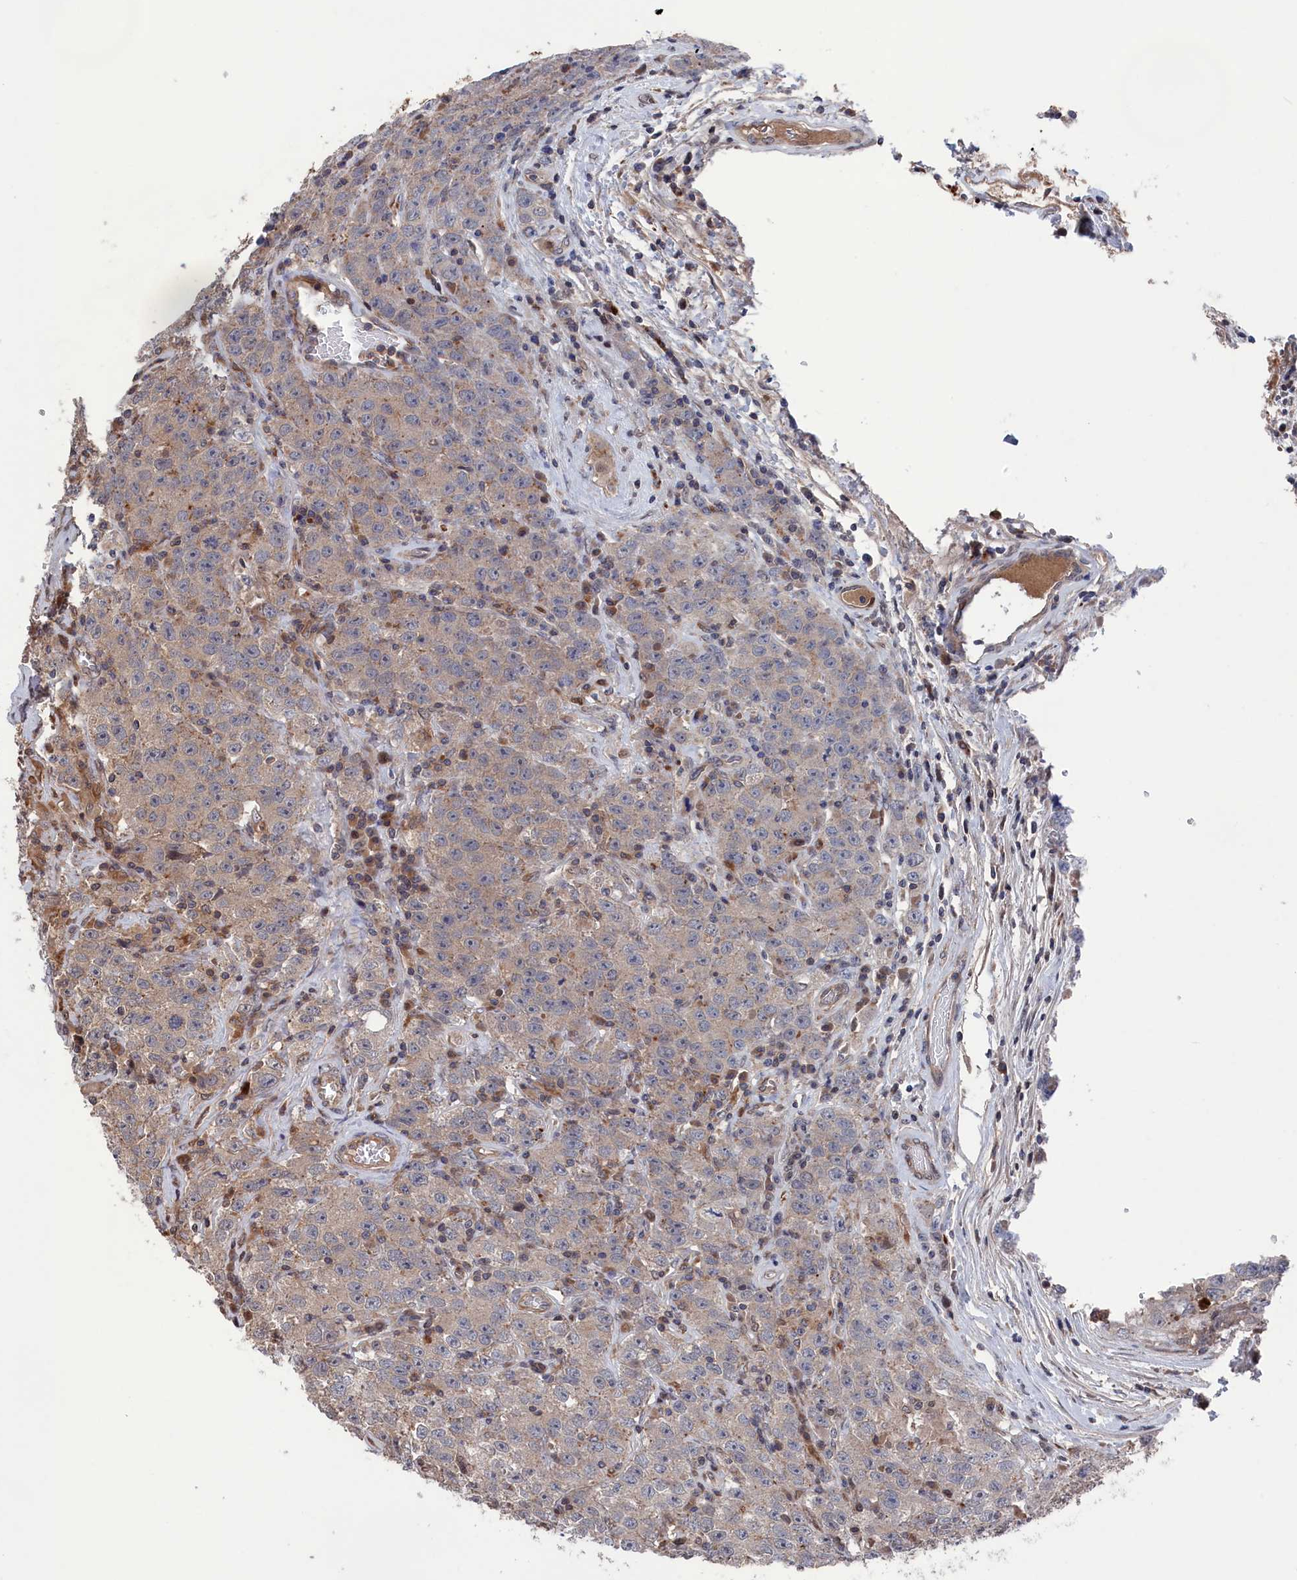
{"staining": {"intensity": "weak", "quantity": "<25%", "location": "cytoplasmic/membranous"}, "tissue": "testis cancer", "cell_type": "Tumor cells", "image_type": "cancer", "snomed": [{"axis": "morphology", "description": "Seminoma, NOS"}, {"axis": "morphology", "description": "Carcinoma, Embryonal, NOS"}, {"axis": "topography", "description": "Testis"}], "caption": "High power microscopy micrograph of an immunohistochemistry photomicrograph of embryonal carcinoma (testis), revealing no significant staining in tumor cells.", "gene": "PLA2G15", "patient": {"sex": "male", "age": 43}}